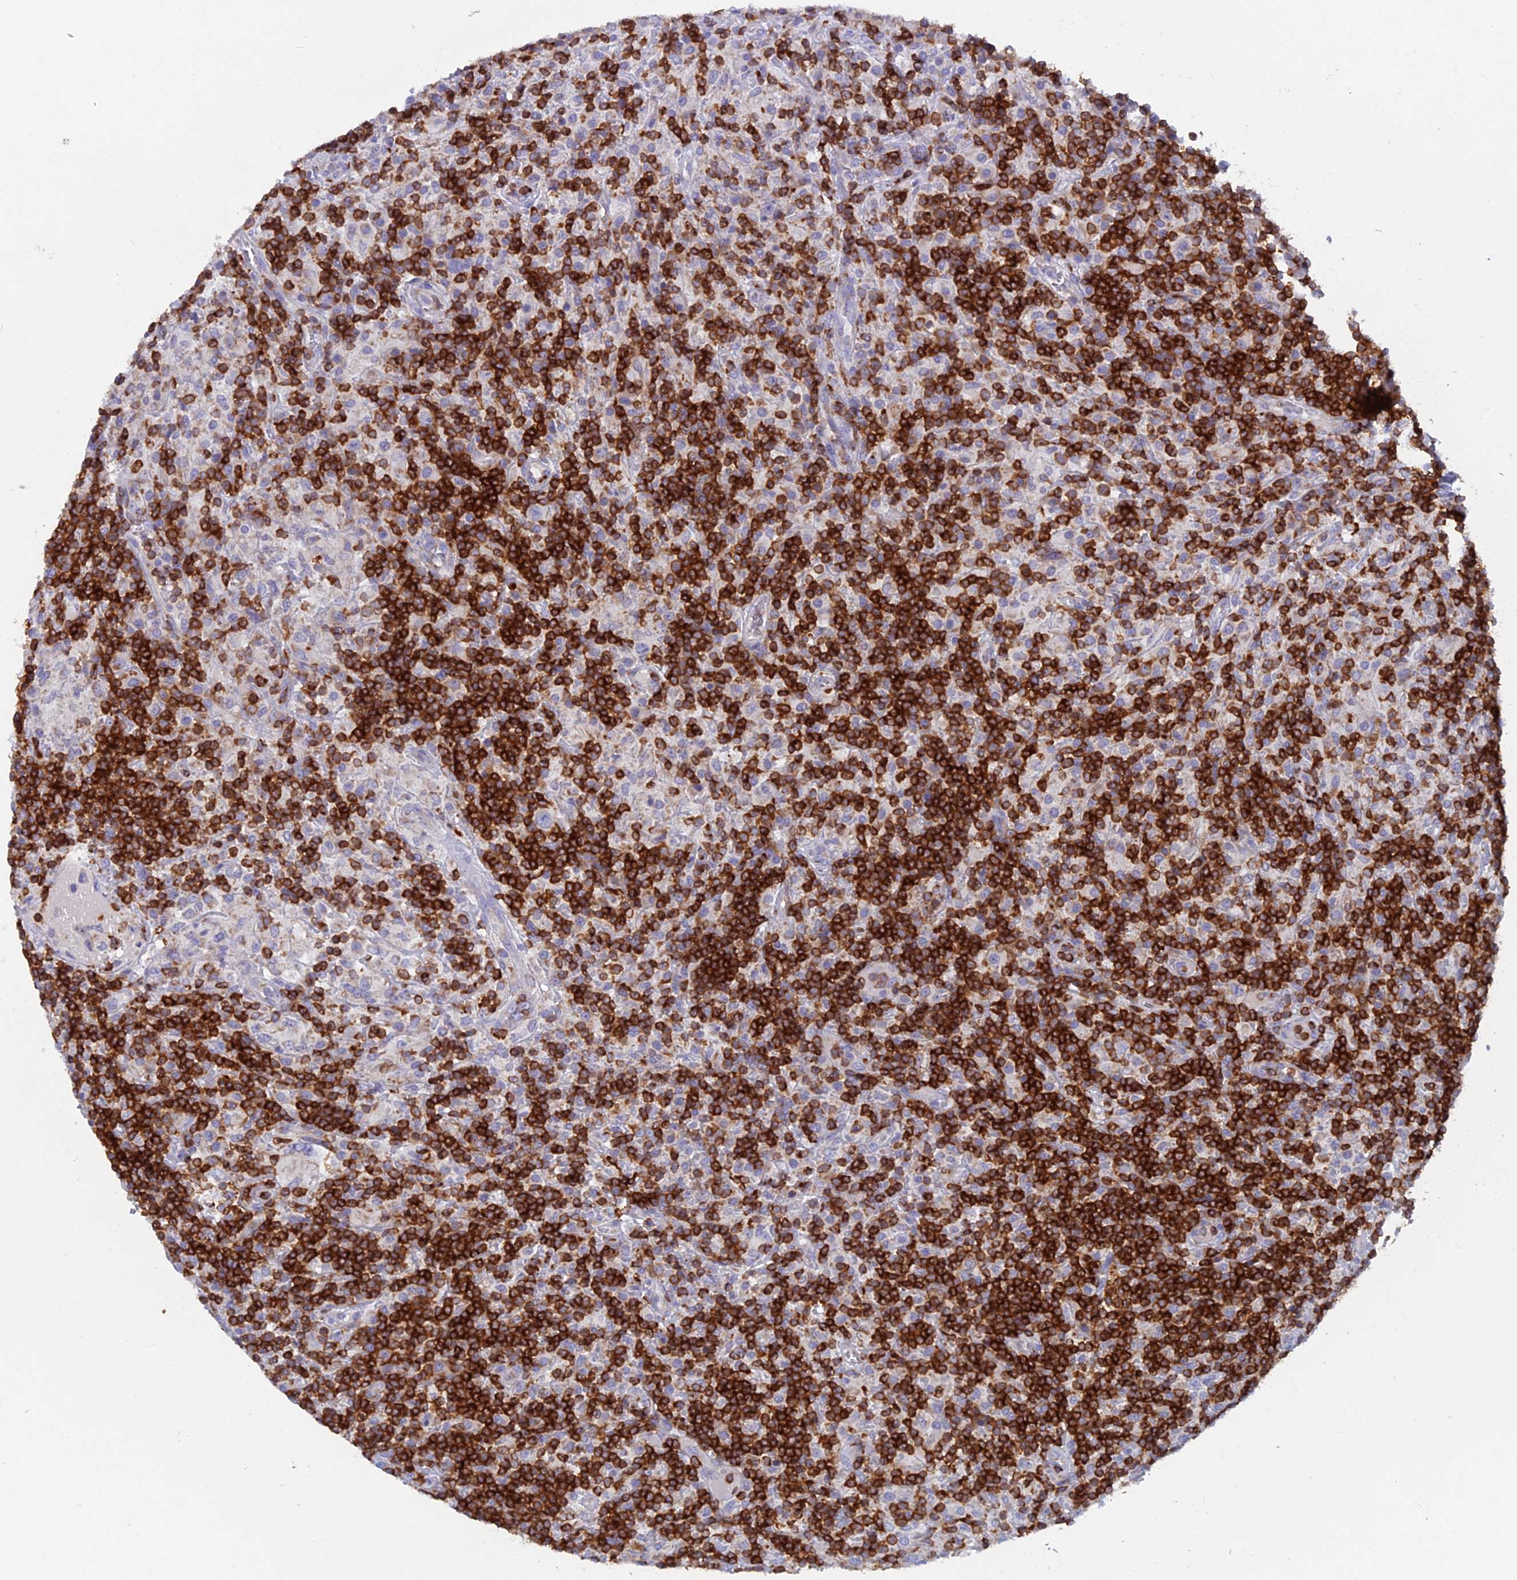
{"staining": {"intensity": "negative", "quantity": "none", "location": "none"}, "tissue": "lymphoma", "cell_type": "Tumor cells", "image_type": "cancer", "snomed": [{"axis": "morphology", "description": "Hodgkin's disease, NOS"}, {"axis": "topography", "description": "Lymph node"}], "caption": "The photomicrograph reveals no staining of tumor cells in lymphoma. (DAB IHC with hematoxylin counter stain).", "gene": "ABI3BP", "patient": {"sex": "male", "age": 70}}